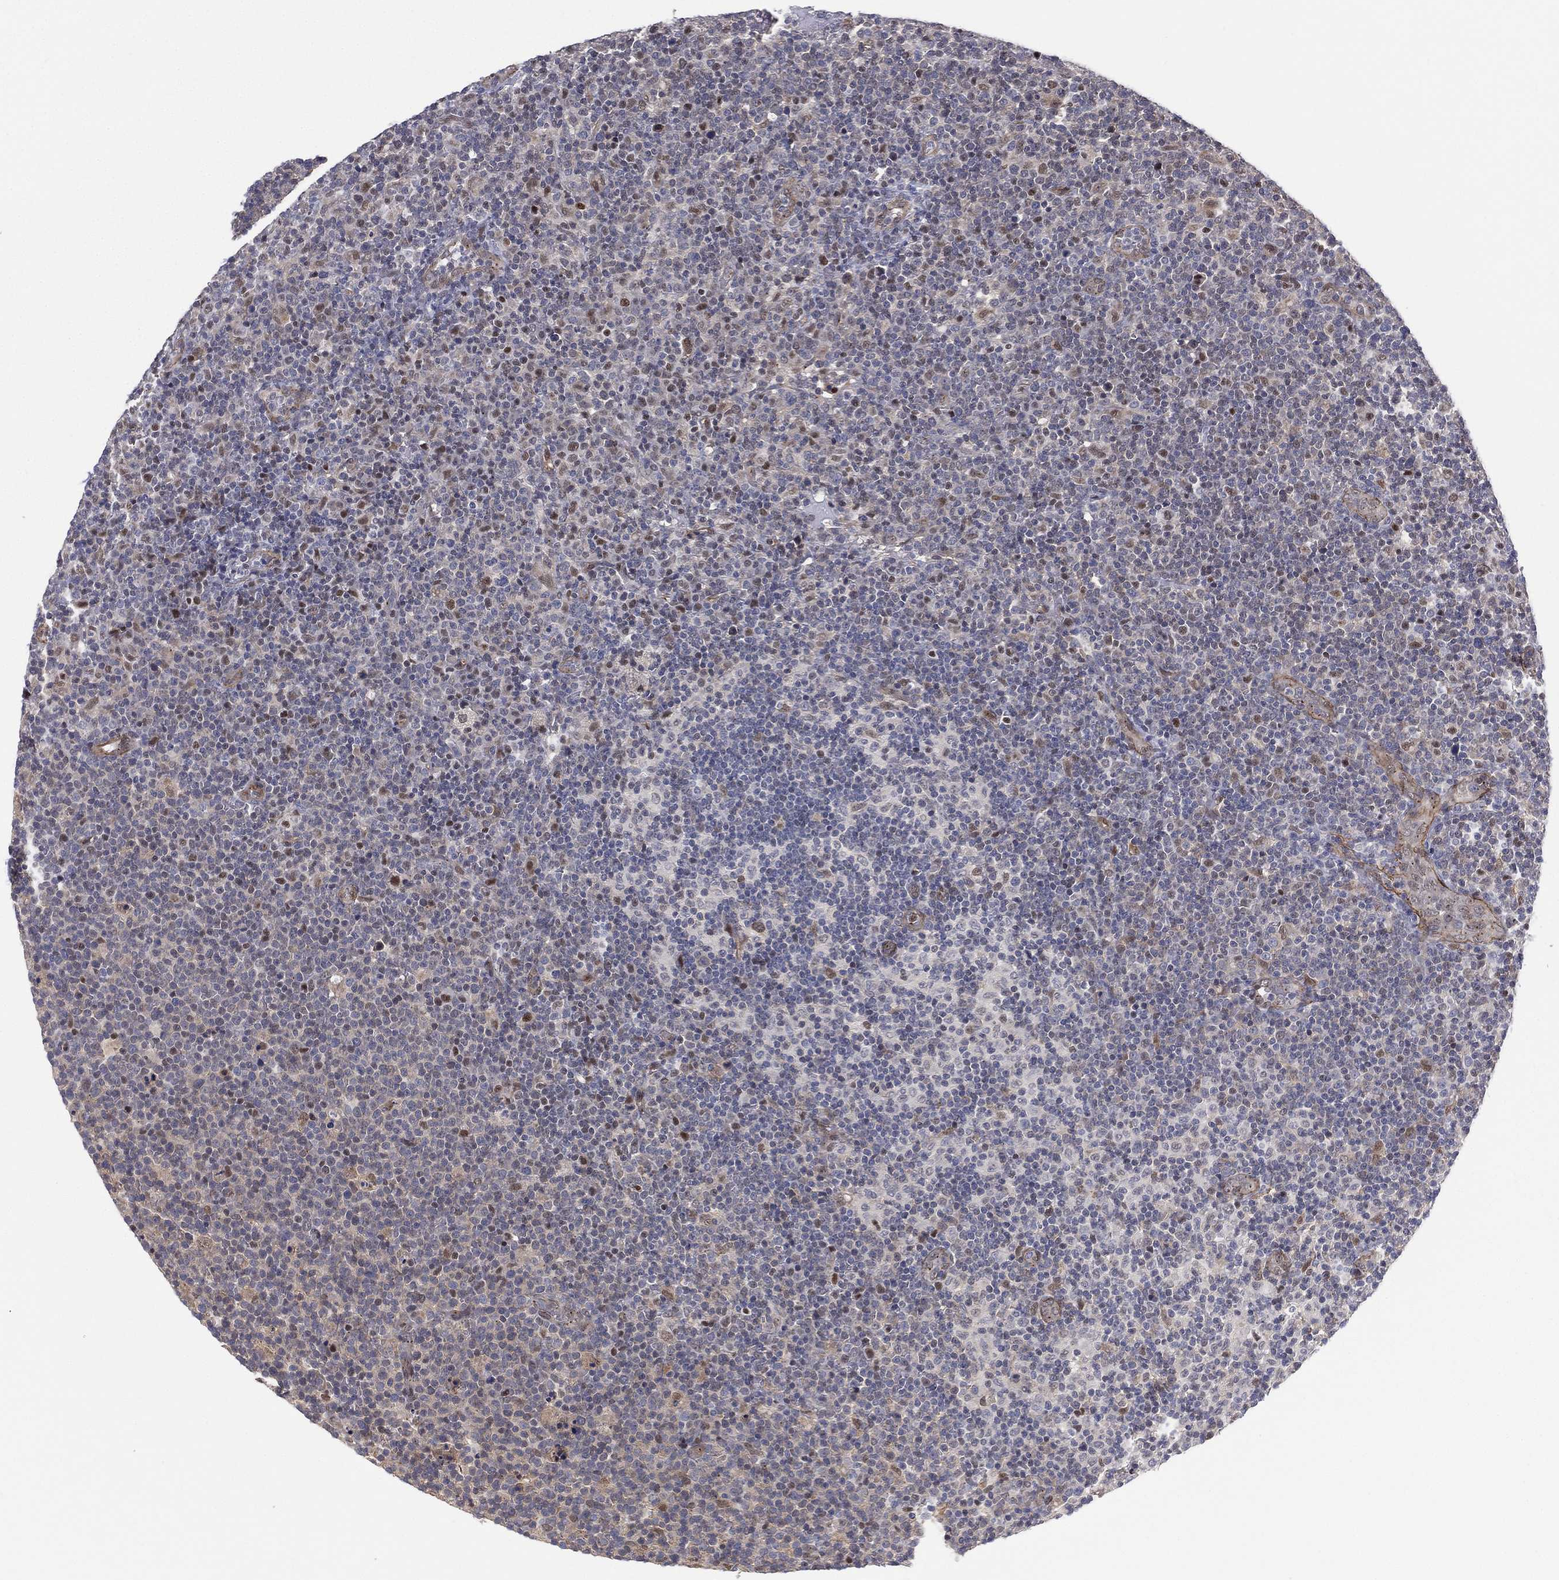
{"staining": {"intensity": "moderate", "quantity": "<25%", "location": "nuclear"}, "tissue": "lymphoma", "cell_type": "Tumor cells", "image_type": "cancer", "snomed": [{"axis": "morphology", "description": "Malignant lymphoma, non-Hodgkin's type, High grade"}, {"axis": "topography", "description": "Lymph node"}], "caption": "This histopathology image shows IHC staining of human malignant lymphoma, non-Hodgkin's type (high-grade), with low moderate nuclear staining in approximately <25% of tumor cells.", "gene": "GSE1", "patient": {"sex": "male", "age": 61}}